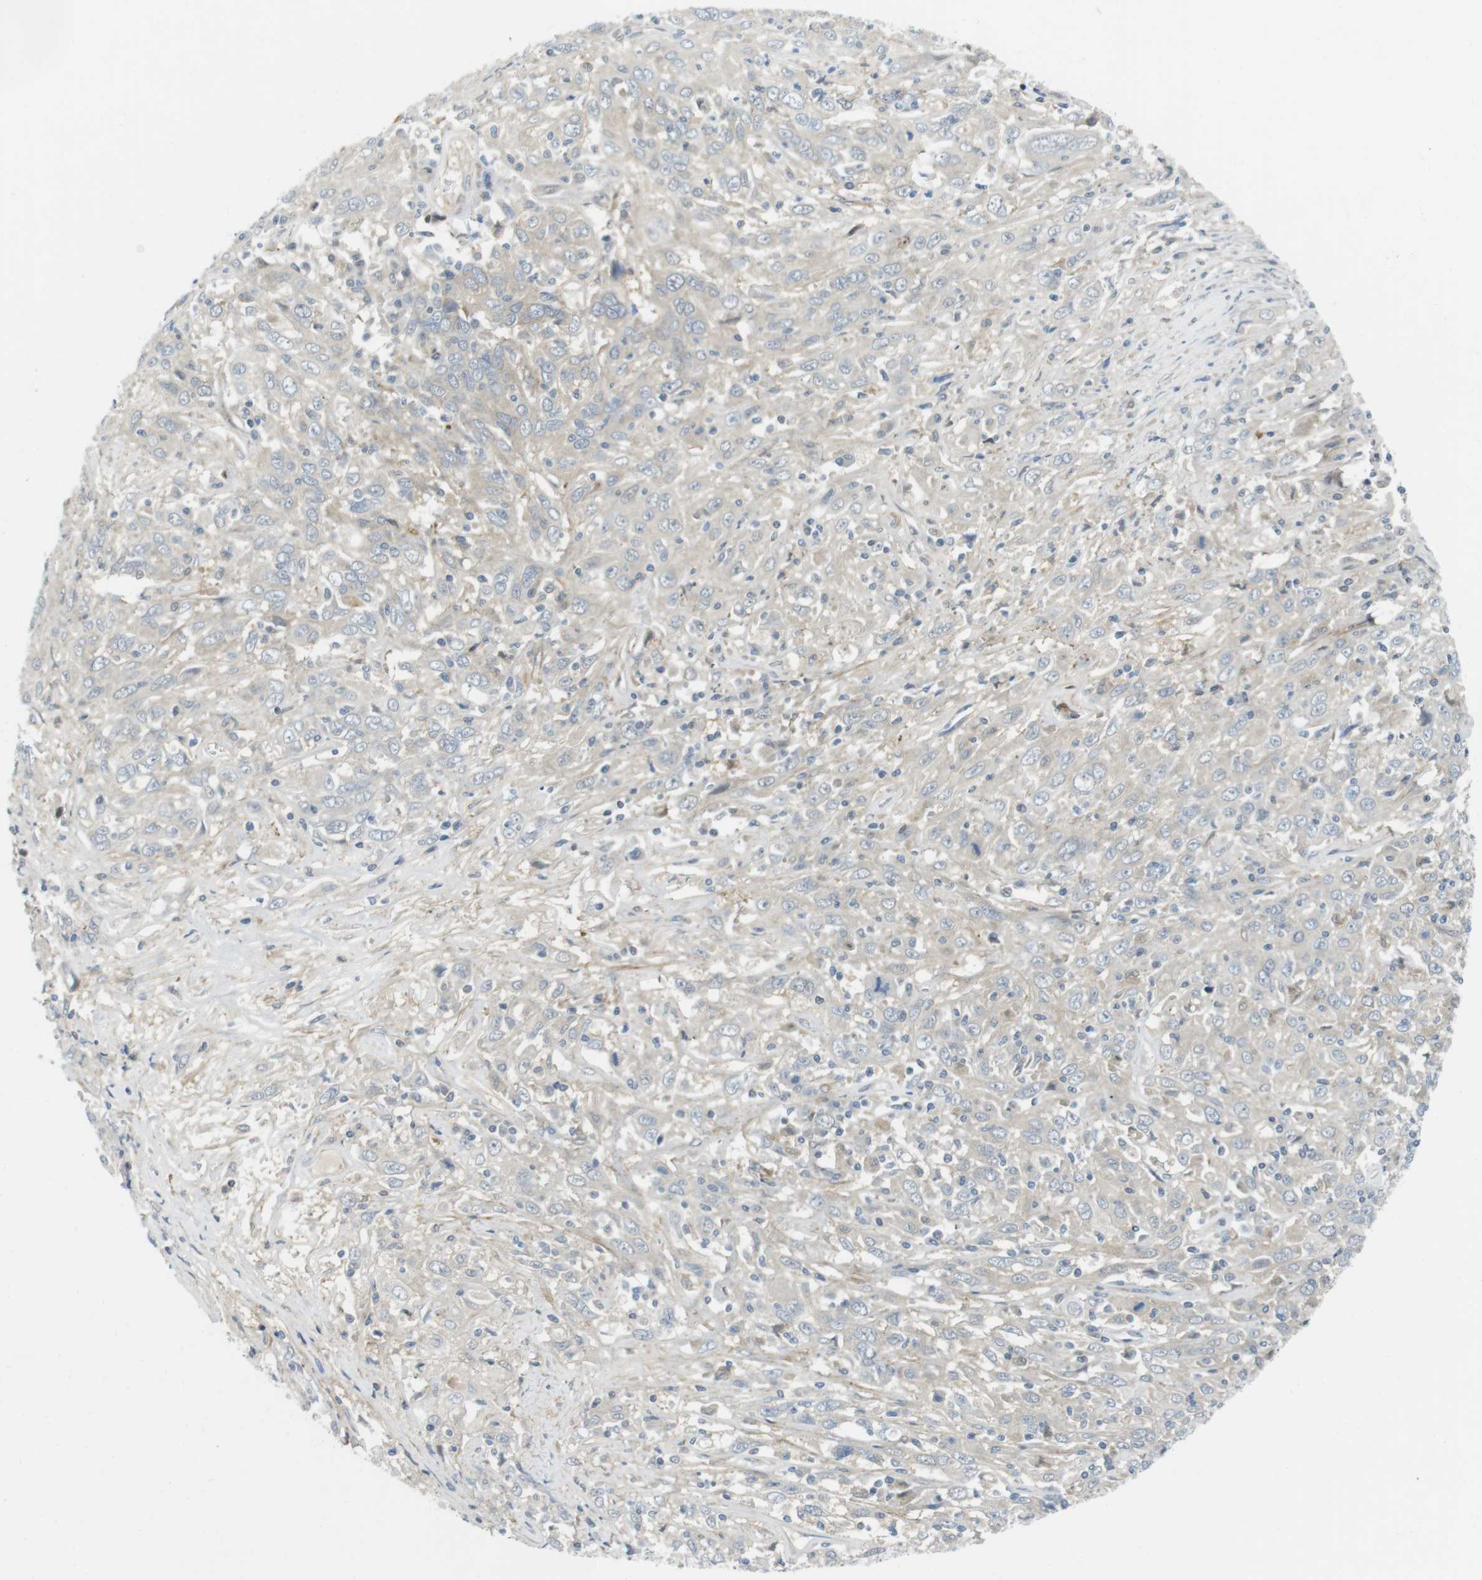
{"staining": {"intensity": "weak", "quantity": "25%-75%", "location": "cytoplasmic/membranous"}, "tissue": "cervical cancer", "cell_type": "Tumor cells", "image_type": "cancer", "snomed": [{"axis": "morphology", "description": "Squamous cell carcinoma, NOS"}, {"axis": "topography", "description": "Cervix"}], "caption": "Human cervical cancer stained with a brown dye demonstrates weak cytoplasmic/membranous positive expression in approximately 25%-75% of tumor cells.", "gene": "CASP2", "patient": {"sex": "female", "age": 46}}